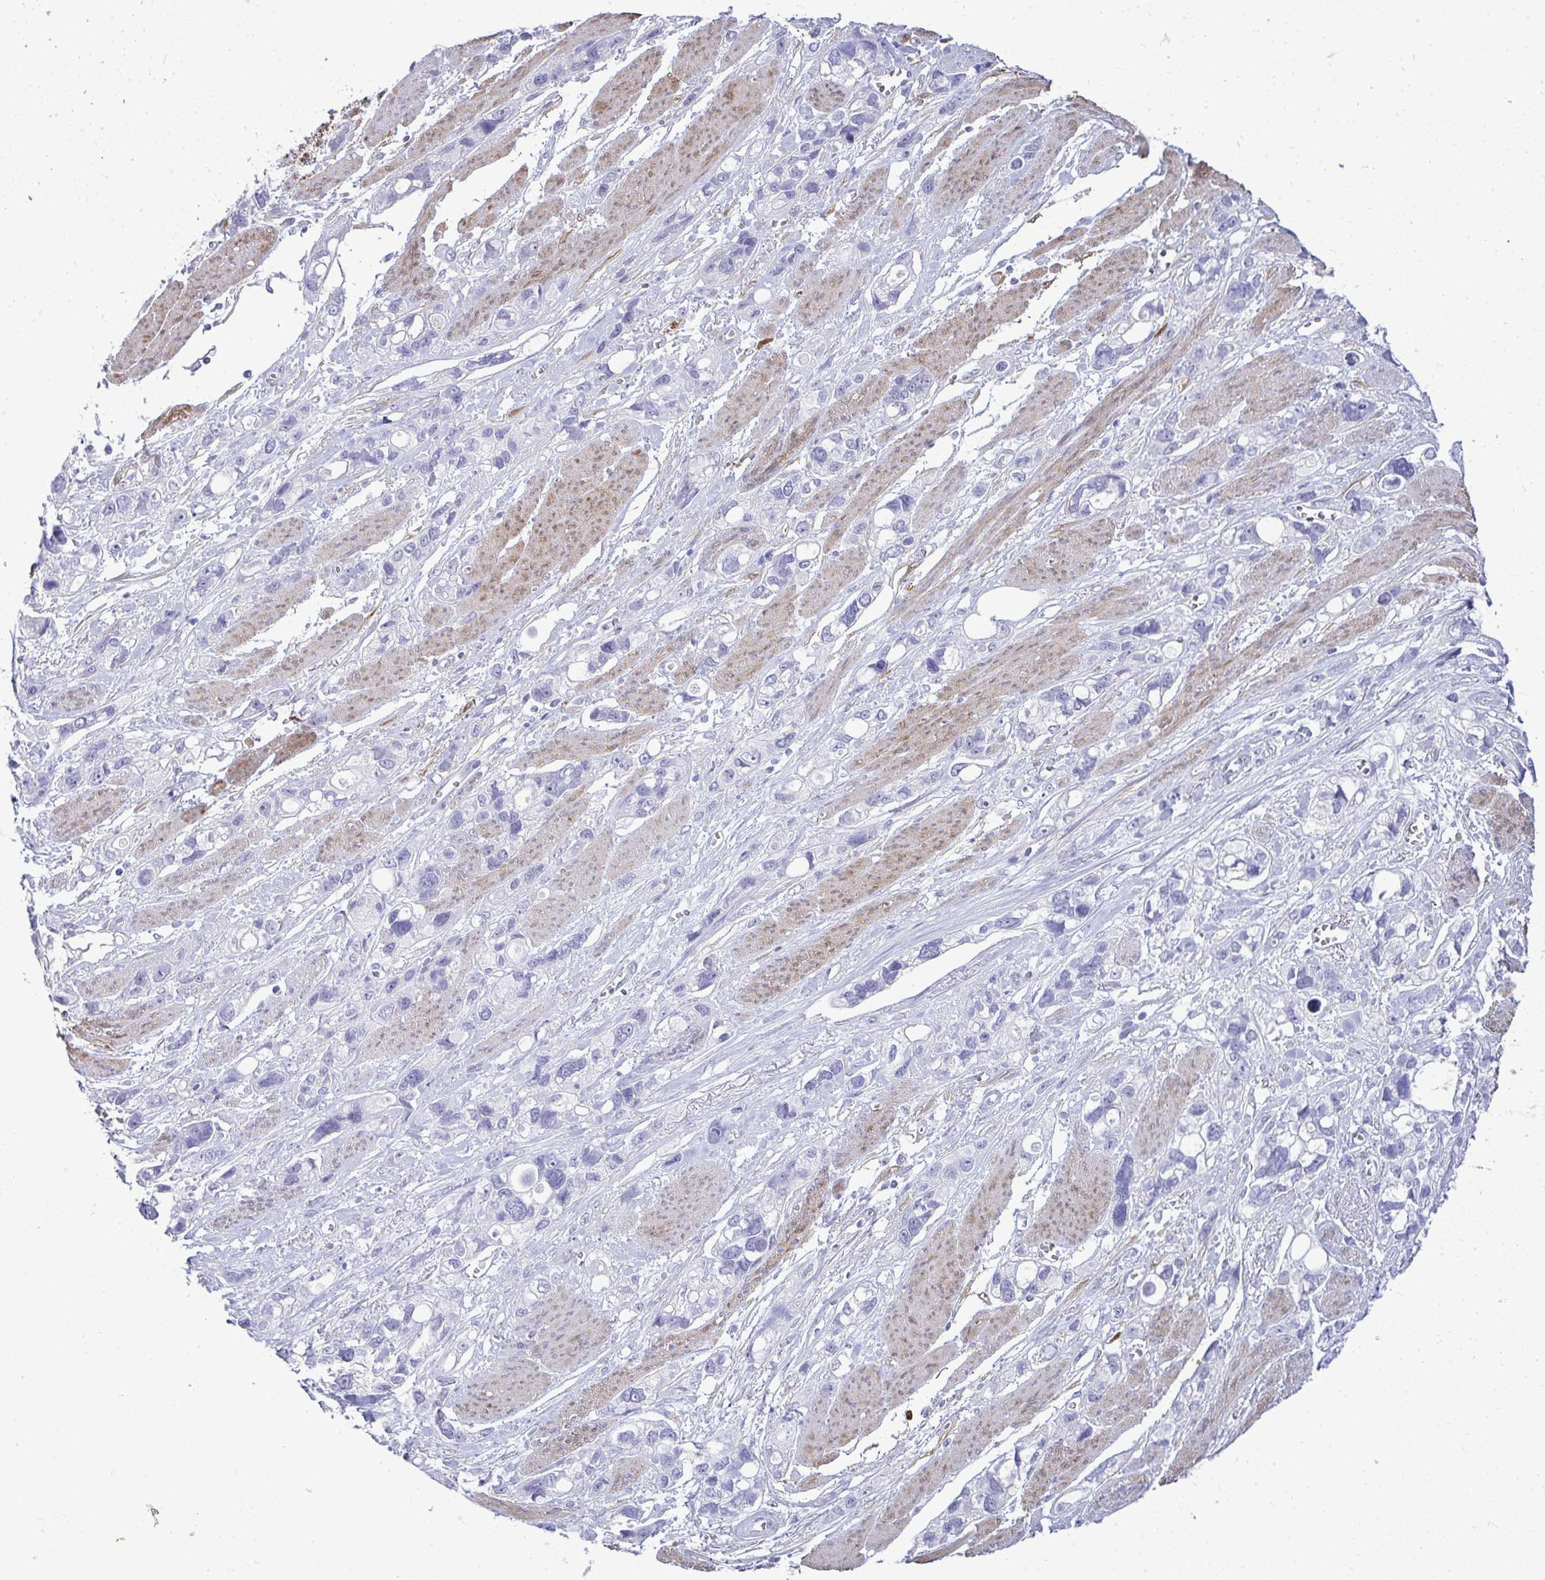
{"staining": {"intensity": "negative", "quantity": "none", "location": "none"}, "tissue": "stomach cancer", "cell_type": "Tumor cells", "image_type": "cancer", "snomed": [{"axis": "morphology", "description": "Adenocarcinoma, NOS"}, {"axis": "topography", "description": "Stomach, upper"}], "caption": "The image exhibits no significant expression in tumor cells of stomach adenocarcinoma.", "gene": "HSPB6", "patient": {"sex": "female", "age": 81}}